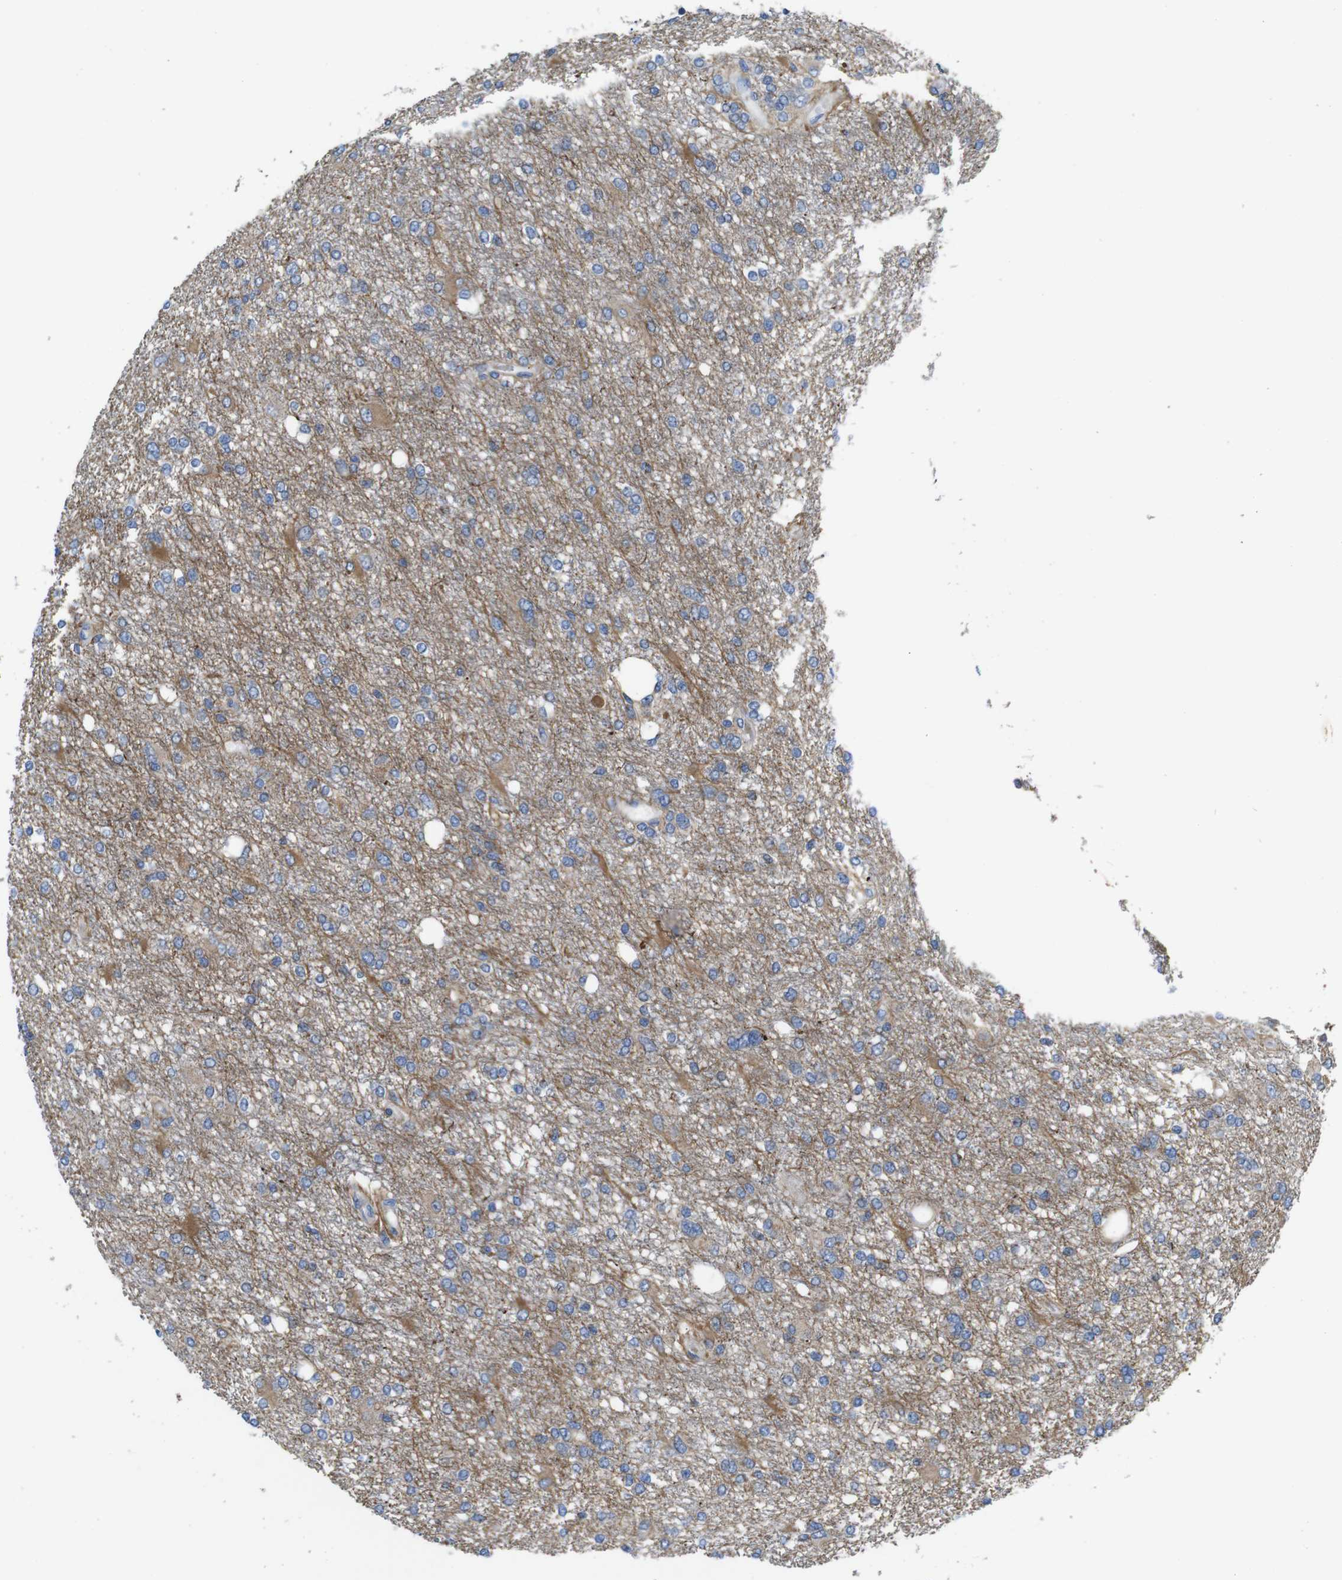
{"staining": {"intensity": "negative", "quantity": "none", "location": "none"}, "tissue": "glioma", "cell_type": "Tumor cells", "image_type": "cancer", "snomed": [{"axis": "morphology", "description": "Glioma, malignant, High grade"}, {"axis": "topography", "description": "Brain"}], "caption": "Immunohistochemistry image of glioma stained for a protein (brown), which reveals no expression in tumor cells.", "gene": "PDCD1LG2", "patient": {"sex": "female", "age": 59}}